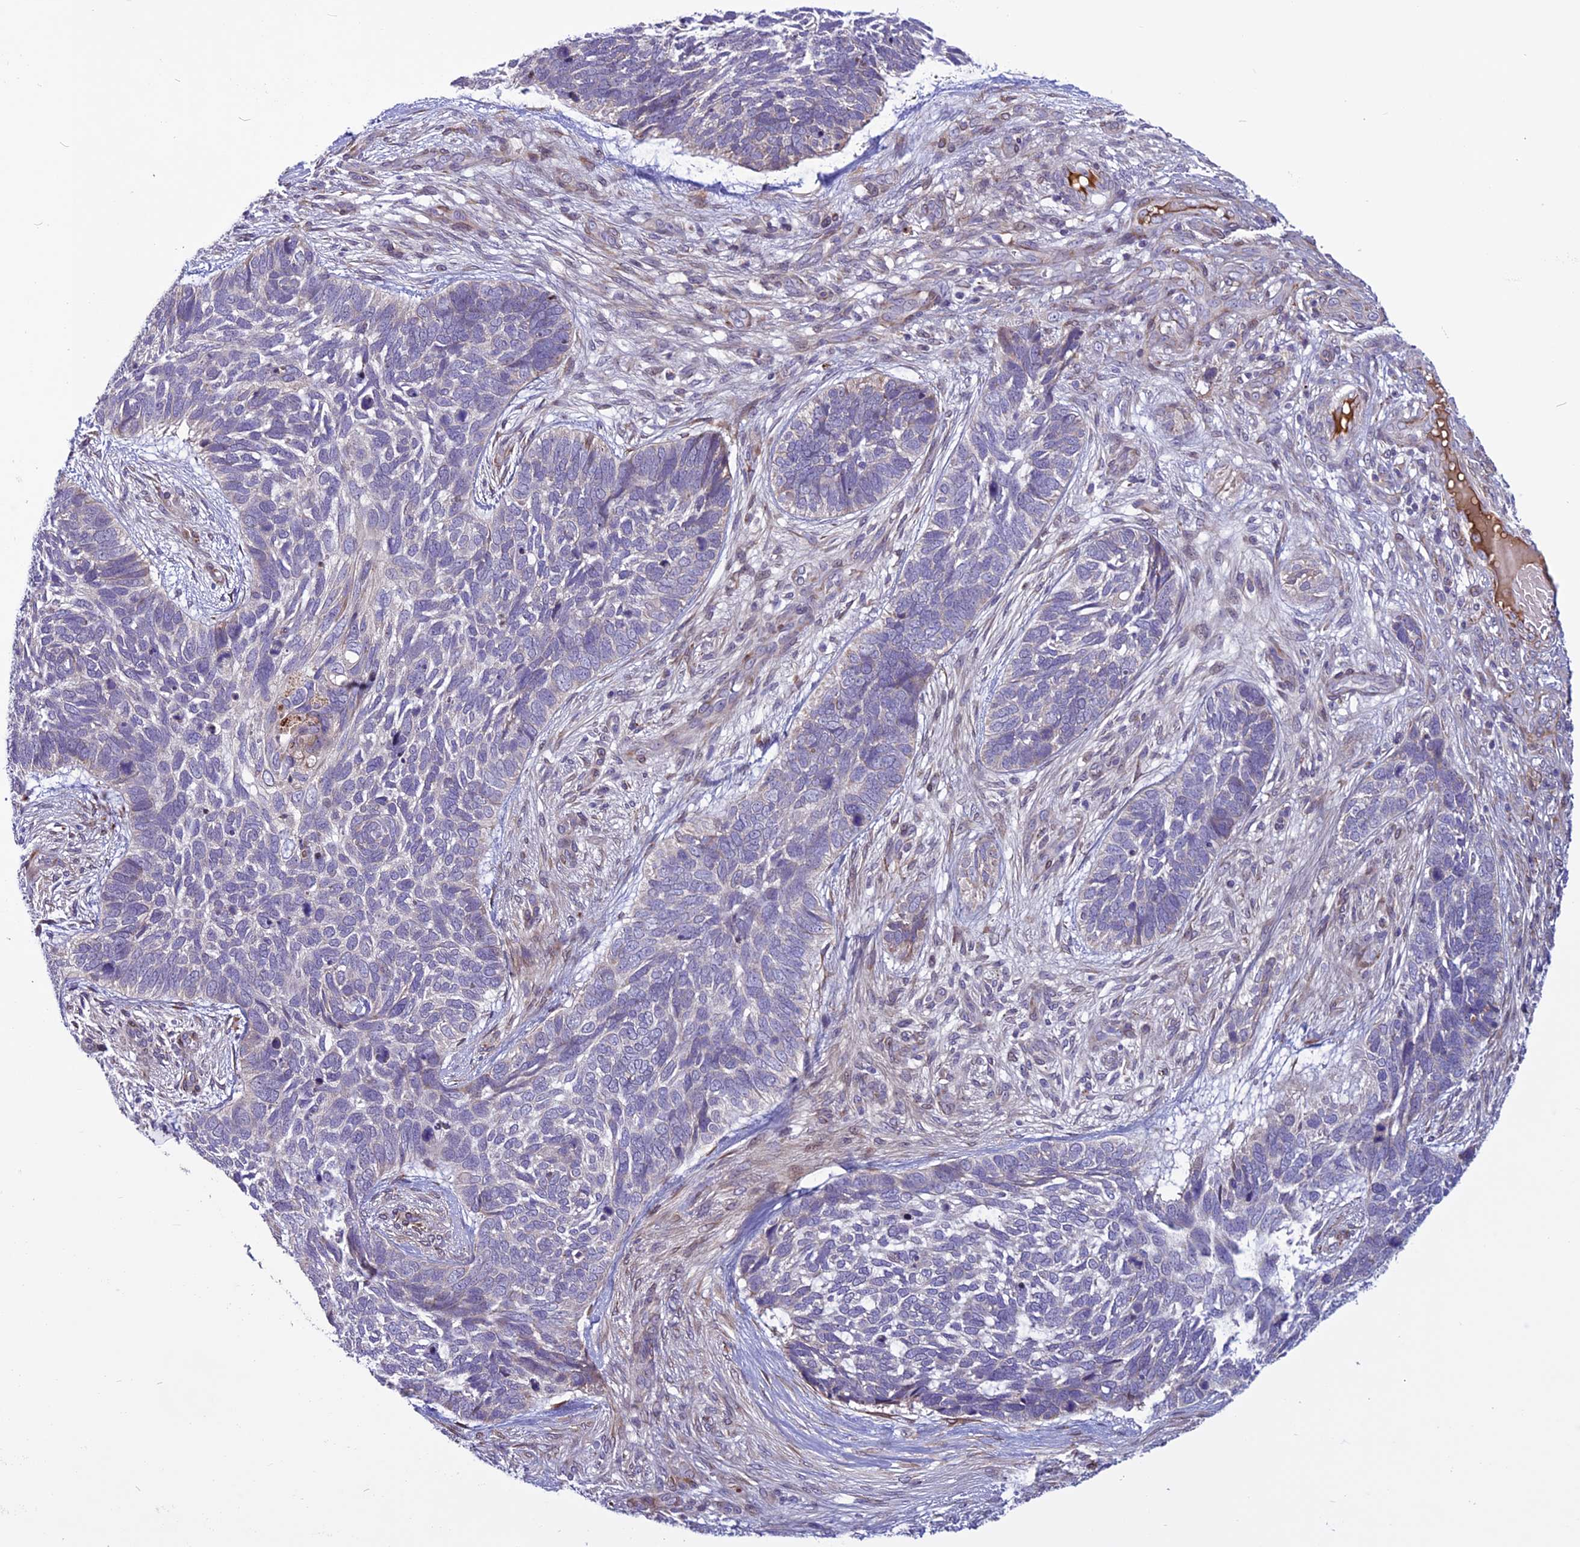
{"staining": {"intensity": "negative", "quantity": "none", "location": "none"}, "tissue": "skin cancer", "cell_type": "Tumor cells", "image_type": "cancer", "snomed": [{"axis": "morphology", "description": "Basal cell carcinoma"}, {"axis": "topography", "description": "Skin"}], "caption": "A histopathology image of human skin cancer (basal cell carcinoma) is negative for staining in tumor cells.", "gene": "MIEF2", "patient": {"sex": "male", "age": 88}}